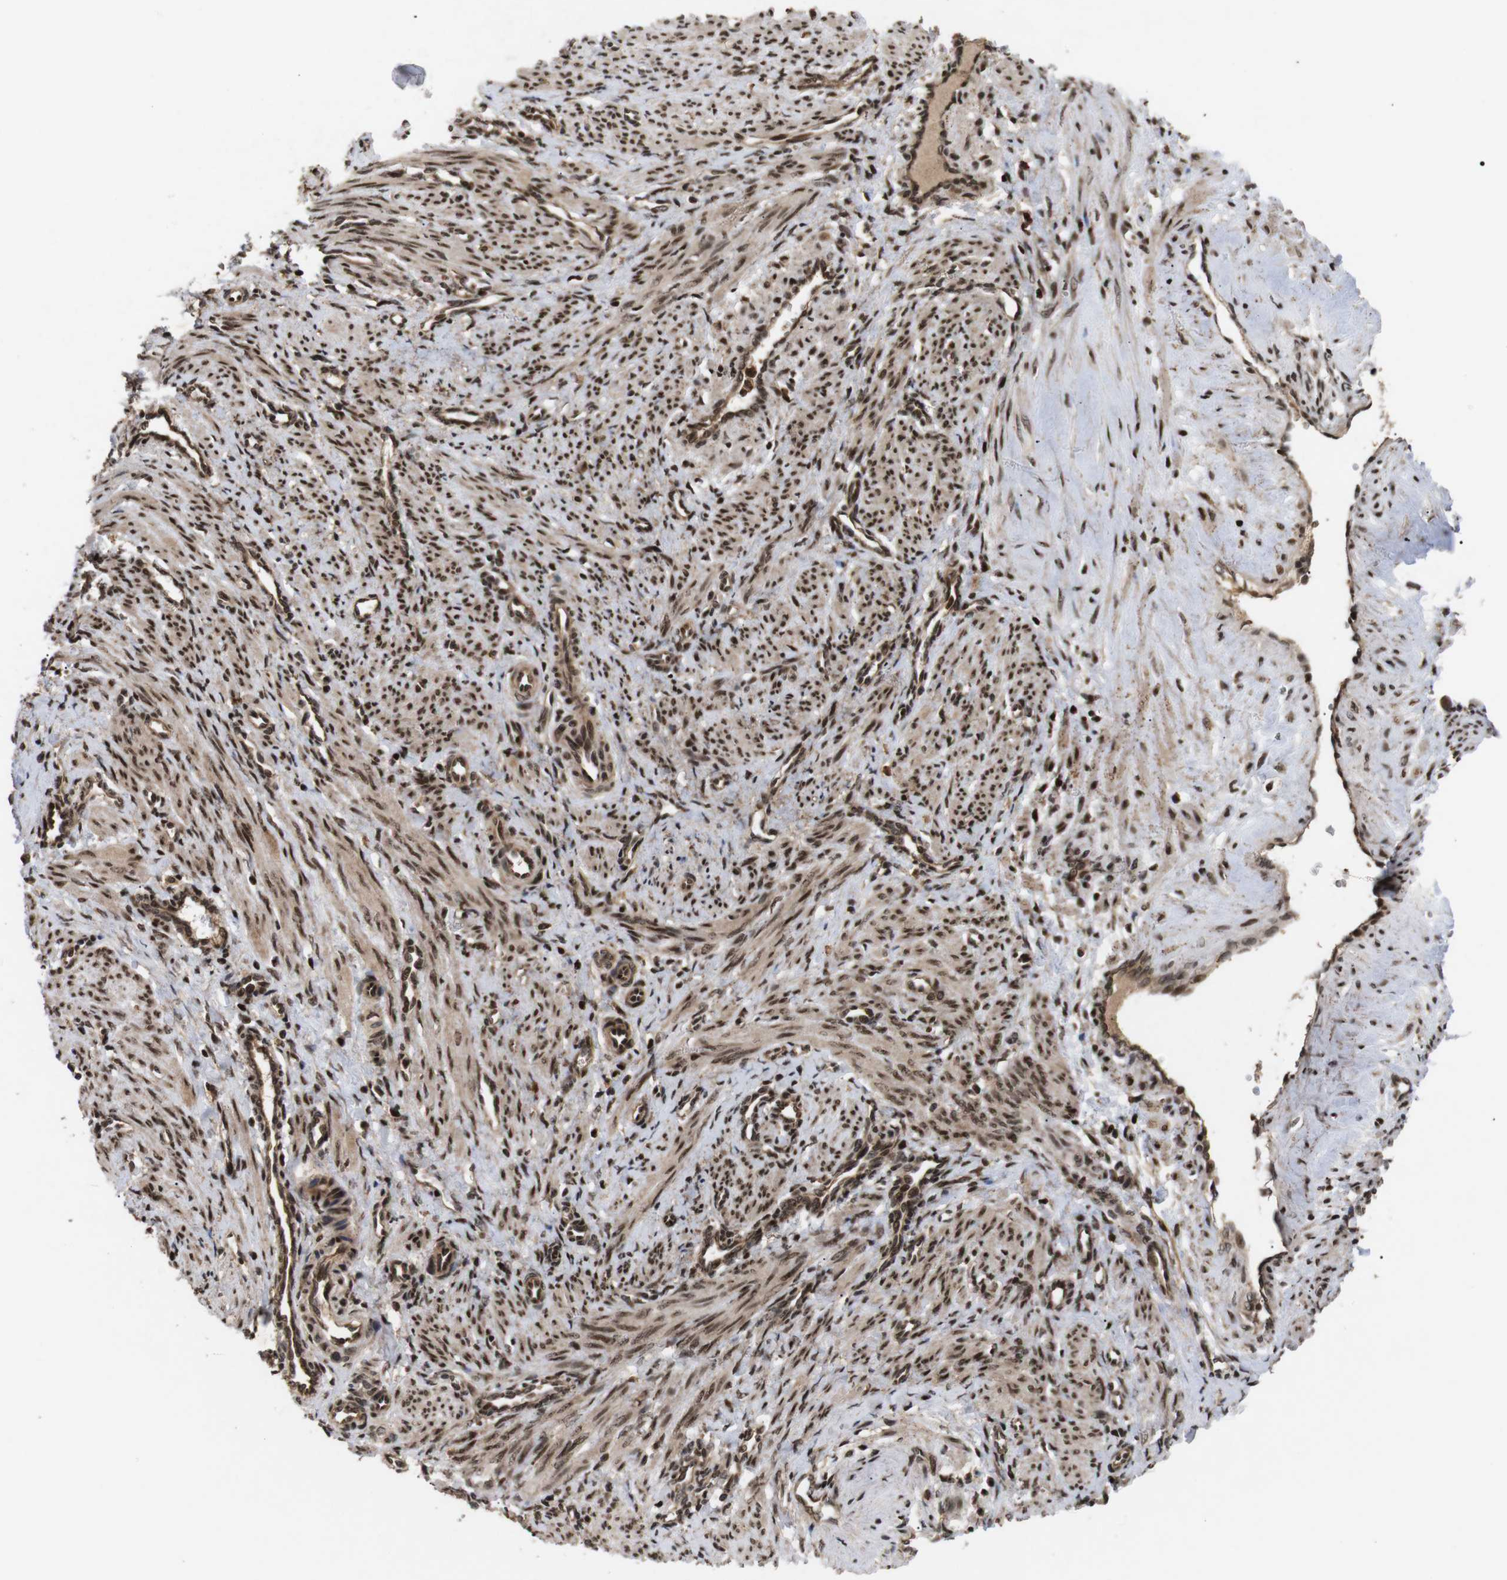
{"staining": {"intensity": "strong", "quantity": ">75%", "location": "cytoplasmic/membranous,nuclear"}, "tissue": "smooth muscle", "cell_type": "Smooth muscle cells", "image_type": "normal", "snomed": [{"axis": "morphology", "description": "Normal tissue, NOS"}, {"axis": "topography", "description": "Endometrium"}], "caption": "Smooth muscle cells demonstrate high levels of strong cytoplasmic/membranous,nuclear expression in approximately >75% of cells in benign human smooth muscle. Immunohistochemistry (ihc) stains the protein of interest in brown and the nuclei are stained blue.", "gene": "KIF23", "patient": {"sex": "female", "age": 33}}